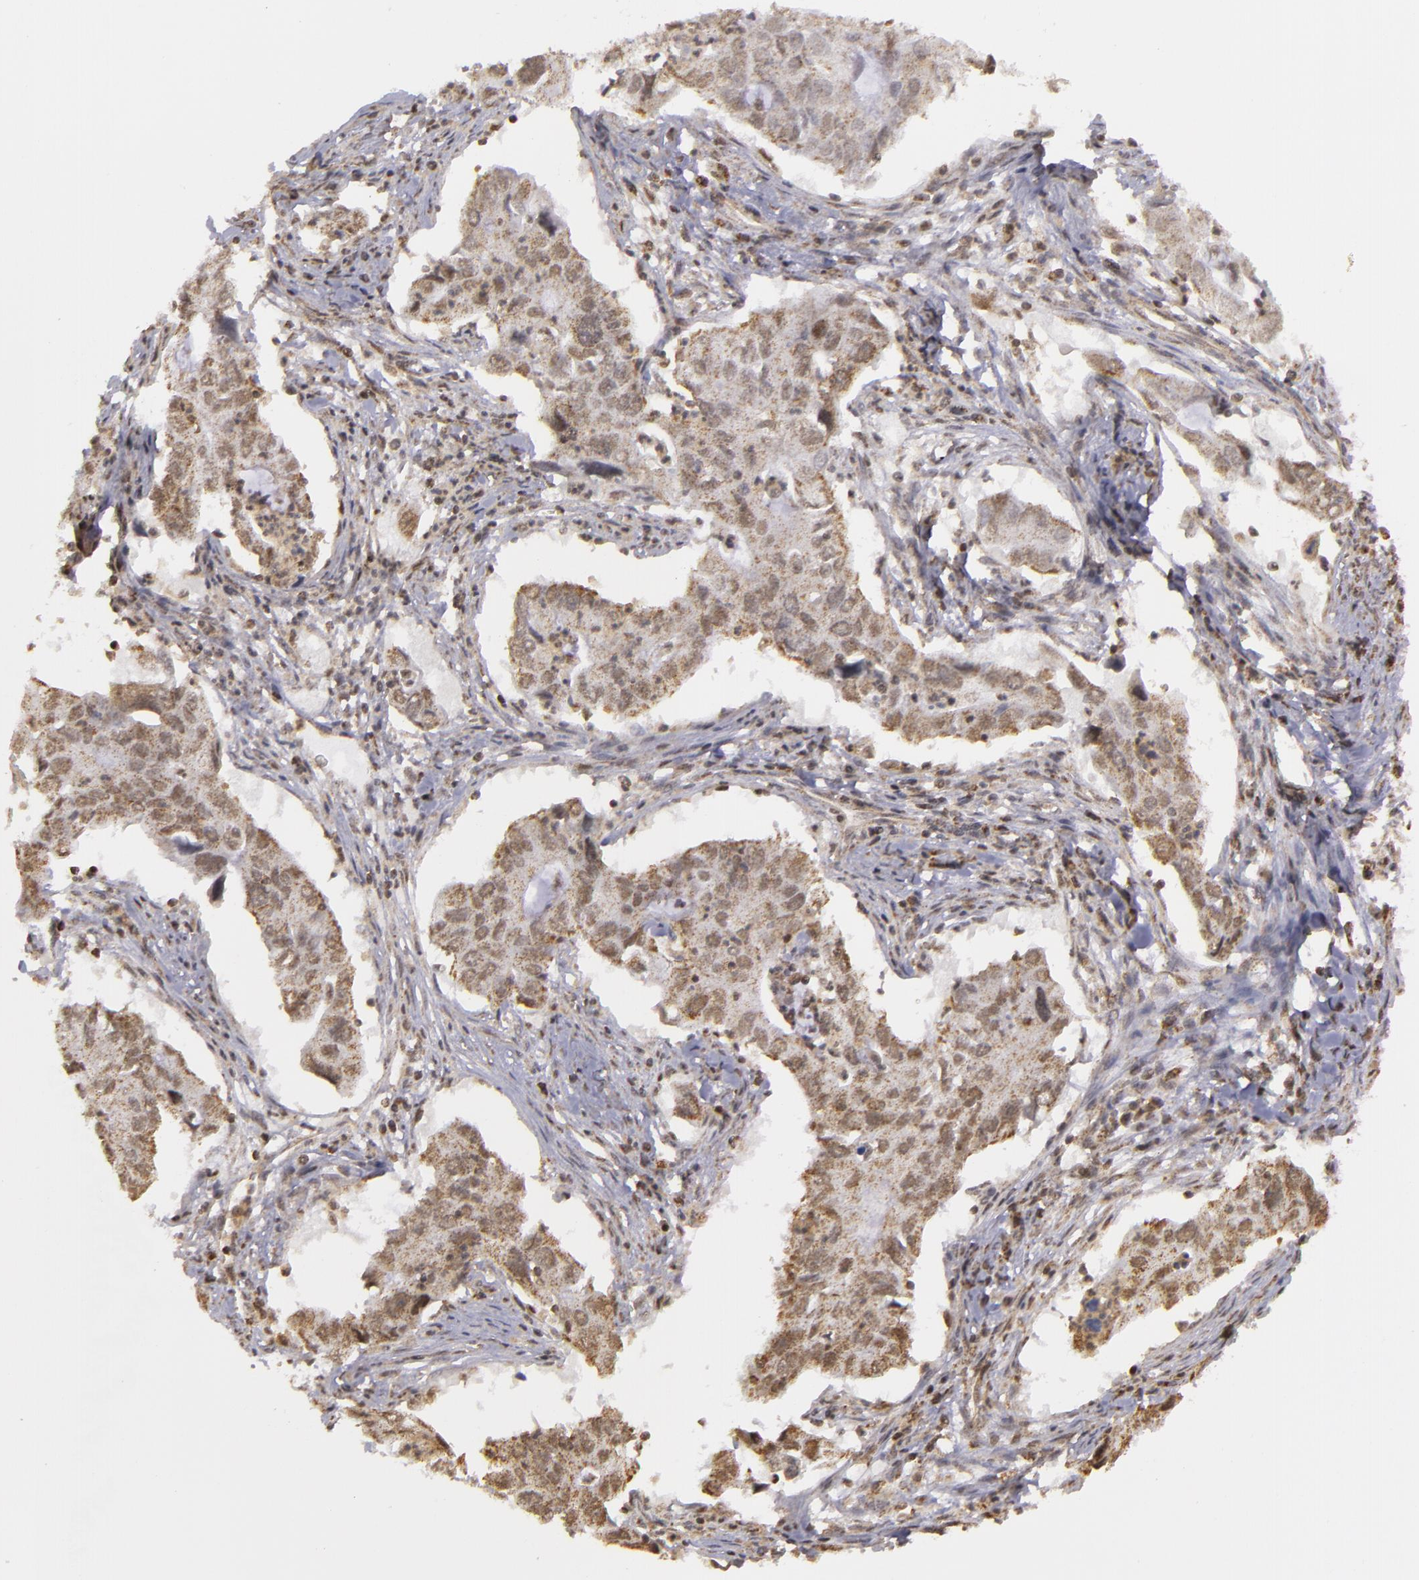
{"staining": {"intensity": "weak", "quantity": ">75%", "location": "nuclear"}, "tissue": "lung cancer", "cell_type": "Tumor cells", "image_type": "cancer", "snomed": [{"axis": "morphology", "description": "Adenocarcinoma, NOS"}, {"axis": "topography", "description": "Lung"}], "caption": "A photomicrograph showing weak nuclear expression in about >75% of tumor cells in lung cancer, as visualized by brown immunohistochemical staining.", "gene": "MXD1", "patient": {"sex": "male", "age": 48}}